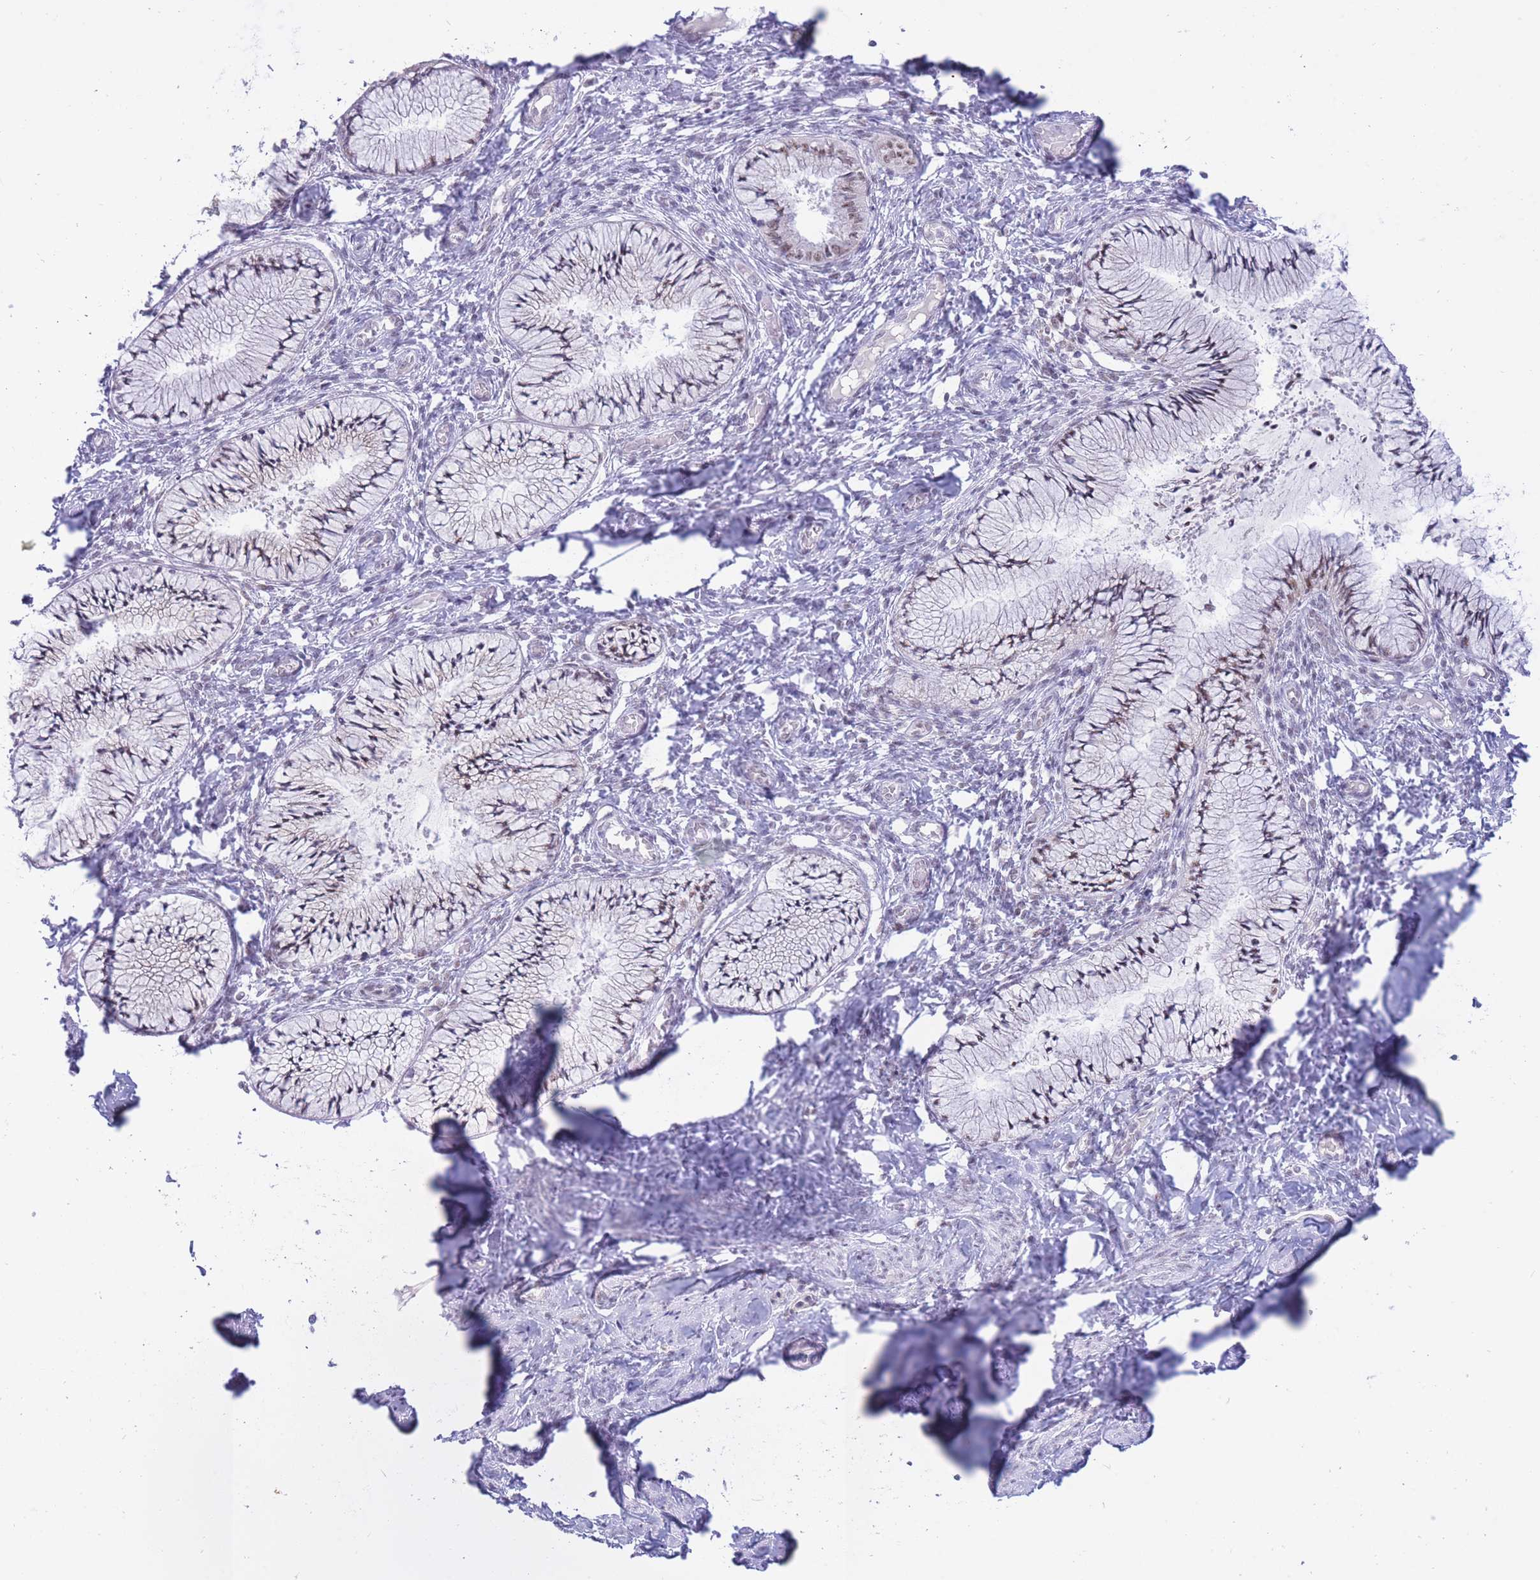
{"staining": {"intensity": "weak", "quantity": "<25%", "location": "nuclear"}, "tissue": "cervix", "cell_type": "Glandular cells", "image_type": "normal", "snomed": [{"axis": "morphology", "description": "Normal tissue, NOS"}, {"axis": "topography", "description": "Cervix"}], "caption": "High magnification brightfield microscopy of benign cervix stained with DAB (3,3'-diaminobenzidine) (brown) and counterstained with hematoxylin (blue): glandular cells show no significant expression. Nuclei are stained in blue.", "gene": "CYP2B6", "patient": {"sex": "female", "age": 42}}